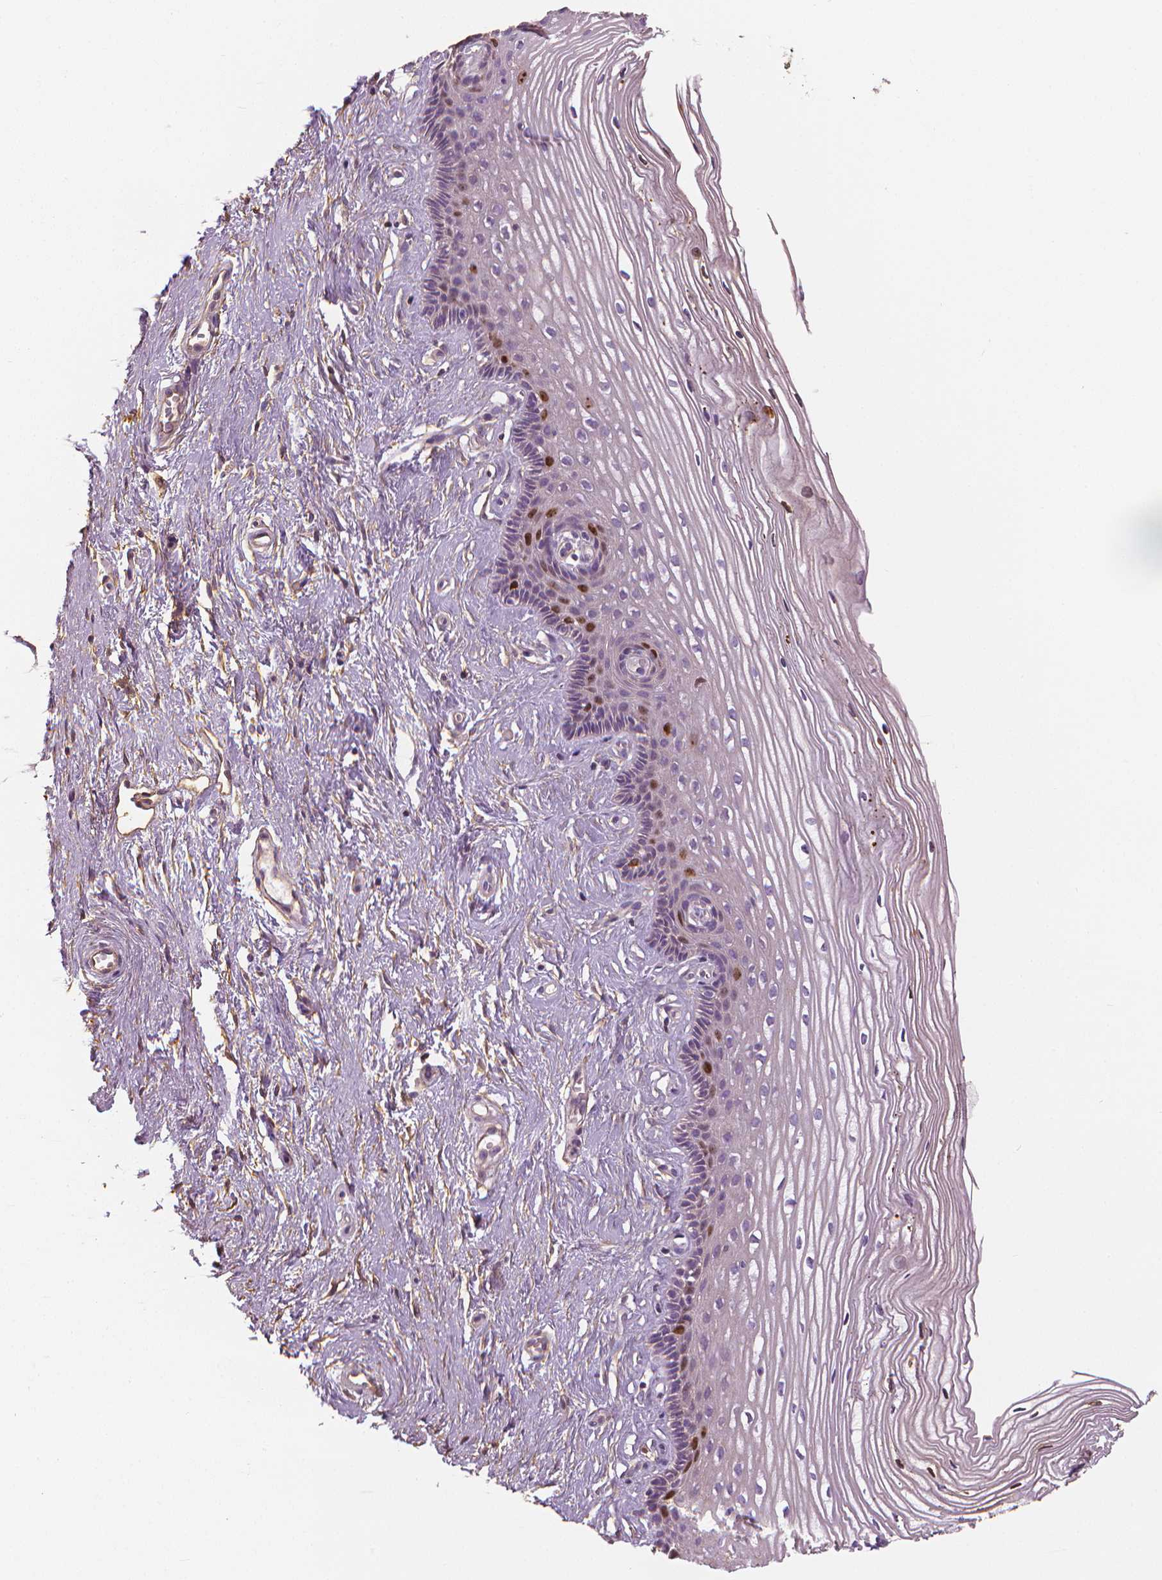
{"staining": {"intensity": "negative", "quantity": "none", "location": "none"}, "tissue": "cervix", "cell_type": "Glandular cells", "image_type": "normal", "snomed": [{"axis": "morphology", "description": "Normal tissue, NOS"}, {"axis": "topography", "description": "Cervix"}], "caption": "Image shows no protein staining in glandular cells of benign cervix.", "gene": "MKI67", "patient": {"sex": "female", "age": 40}}